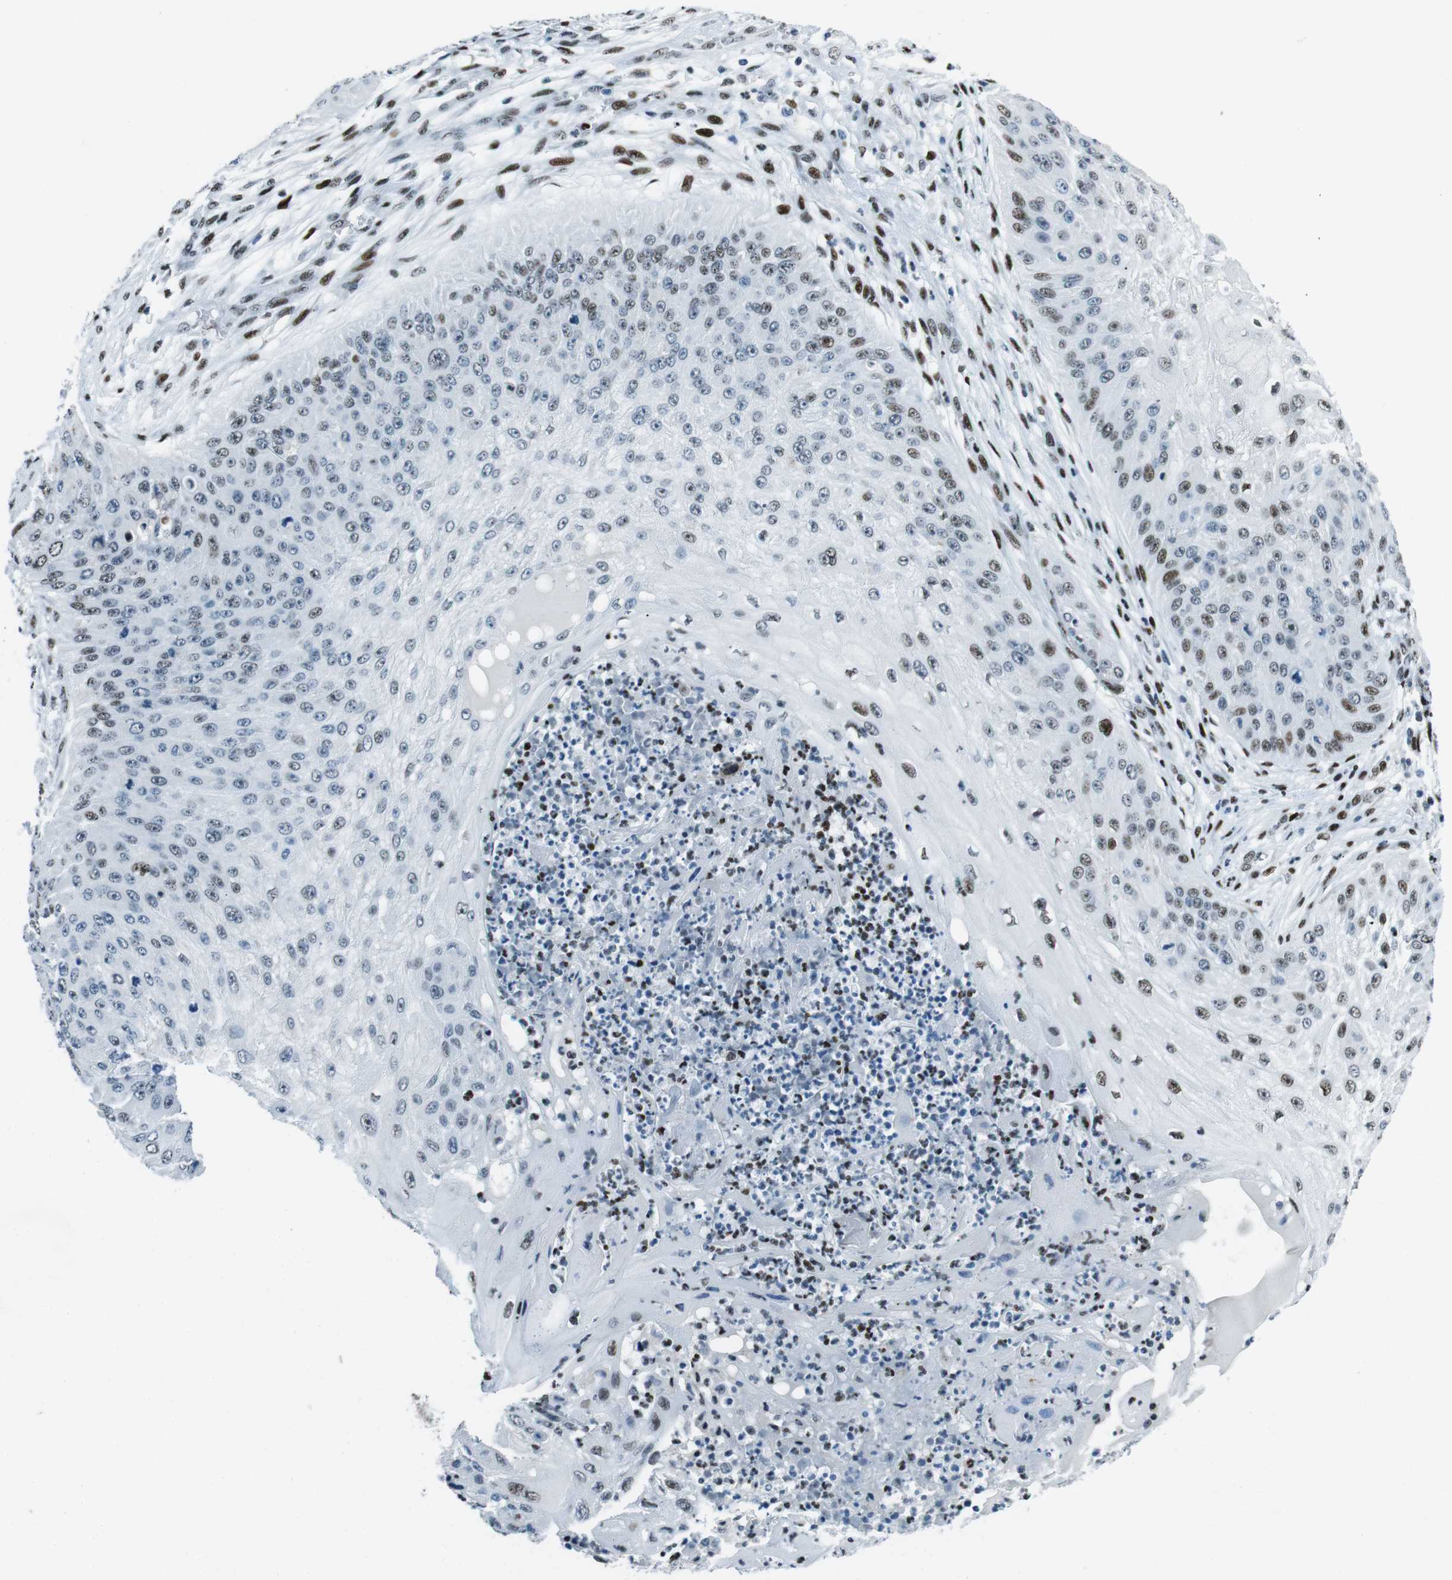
{"staining": {"intensity": "moderate", "quantity": "25%-75%", "location": "nuclear"}, "tissue": "skin cancer", "cell_type": "Tumor cells", "image_type": "cancer", "snomed": [{"axis": "morphology", "description": "Squamous cell carcinoma, NOS"}, {"axis": "topography", "description": "Skin"}], "caption": "Moderate nuclear protein expression is identified in about 25%-75% of tumor cells in skin cancer. (DAB IHC, brown staining for protein, blue staining for nuclei).", "gene": "PML", "patient": {"sex": "female", "age": 80}}